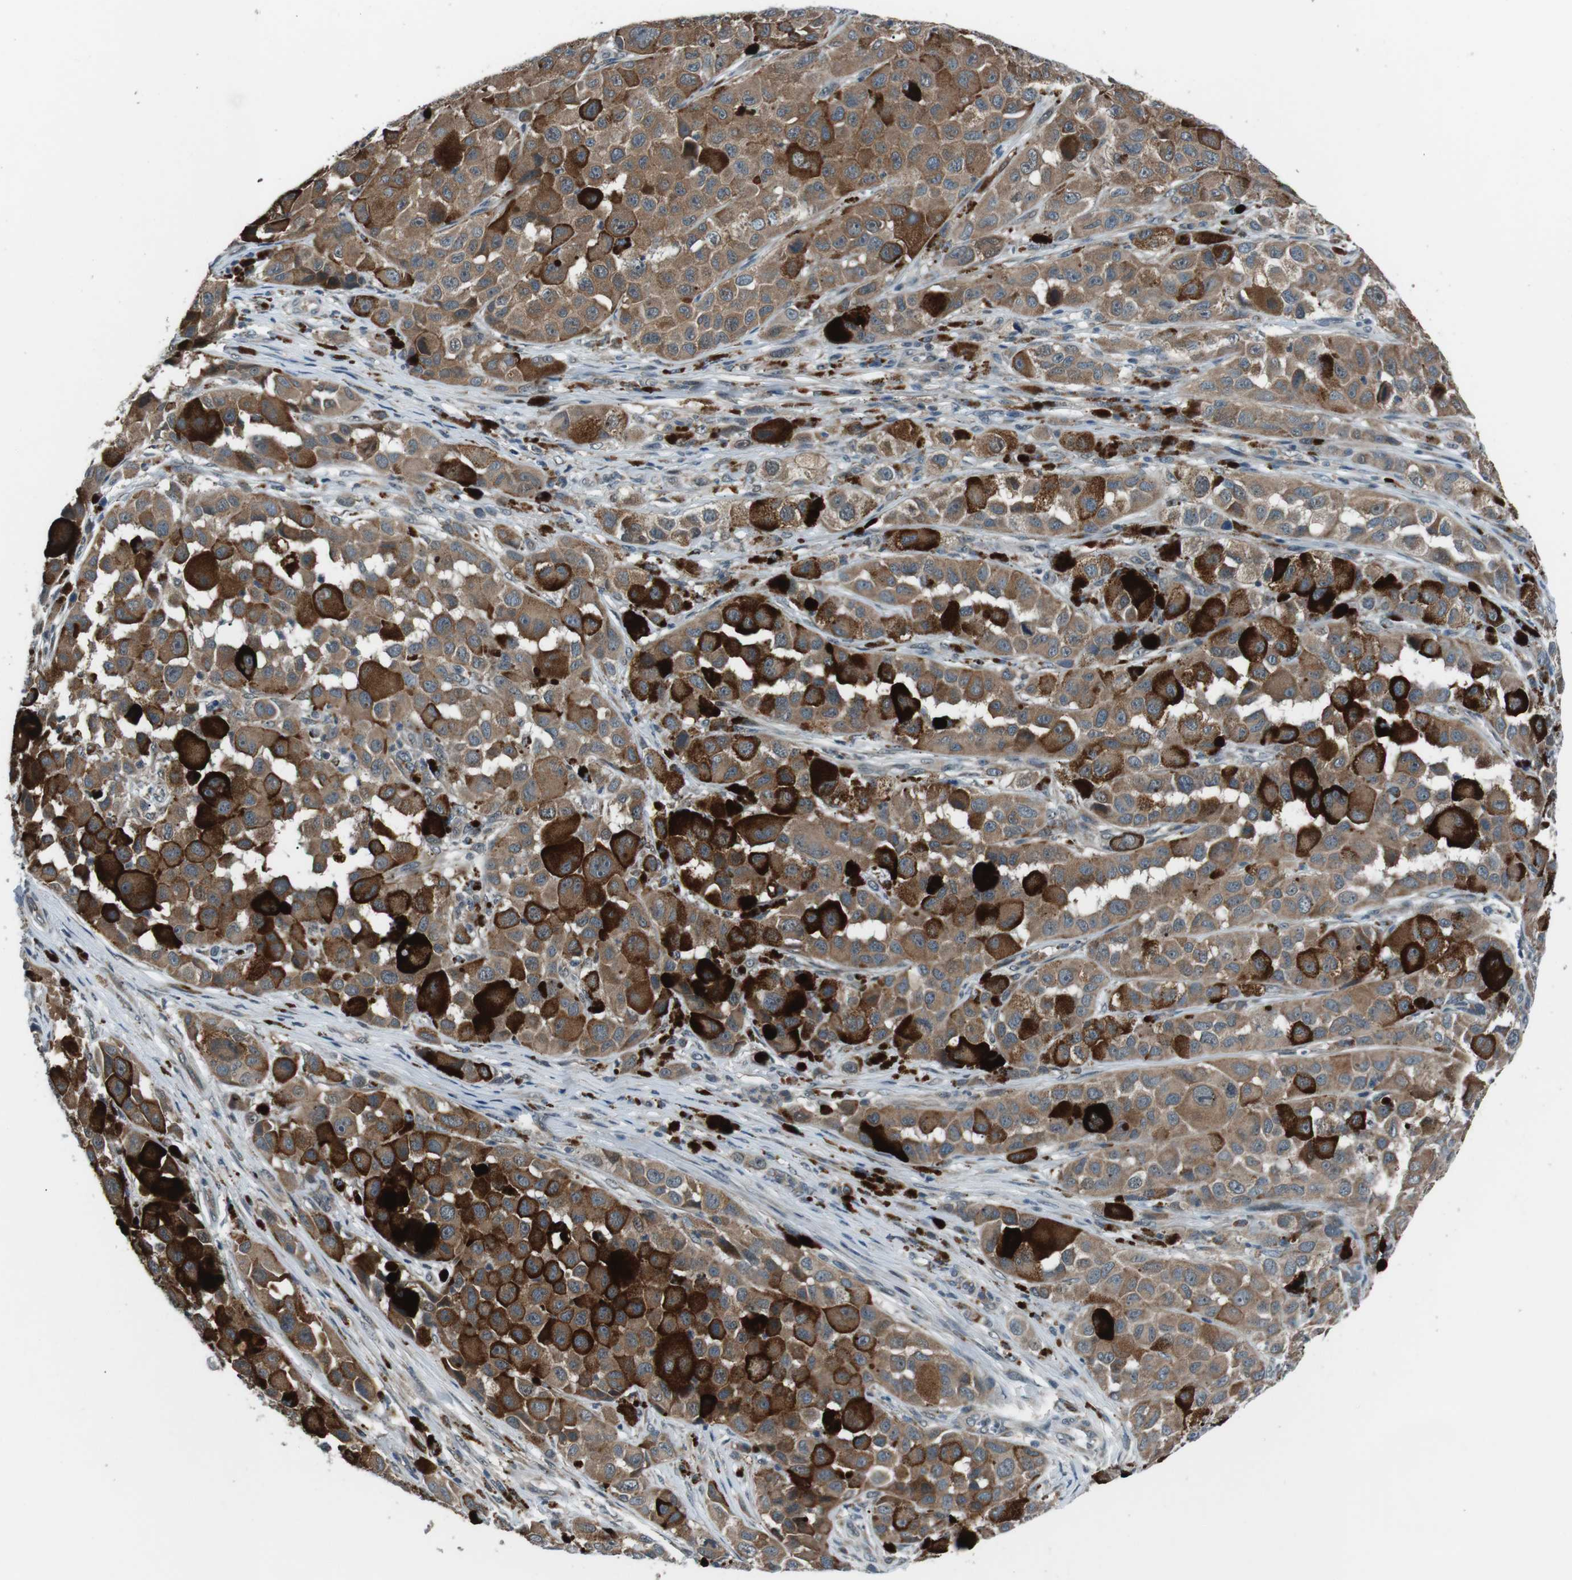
{"staining": {"intensity": "moderate", "quantity": ">75%", "location": "cytoplasmic/membranous"}, "tissue": "melanoma", "cell_type": "Tumor cells", "image_type": "cancer", "snomed": [{"axis": "morphology", "description": "Malignant melanoma, NOS"}, {"axis": "topography", "description": "Skin"}], "caption": "This is an image of immunohistochemistry staining of malignant melanoma, which shows moderate staining in the cytoplasmic/membranous of tumor cells.", "gene": "LRIG2", "patient": {"sex": "male", "age": 96}}